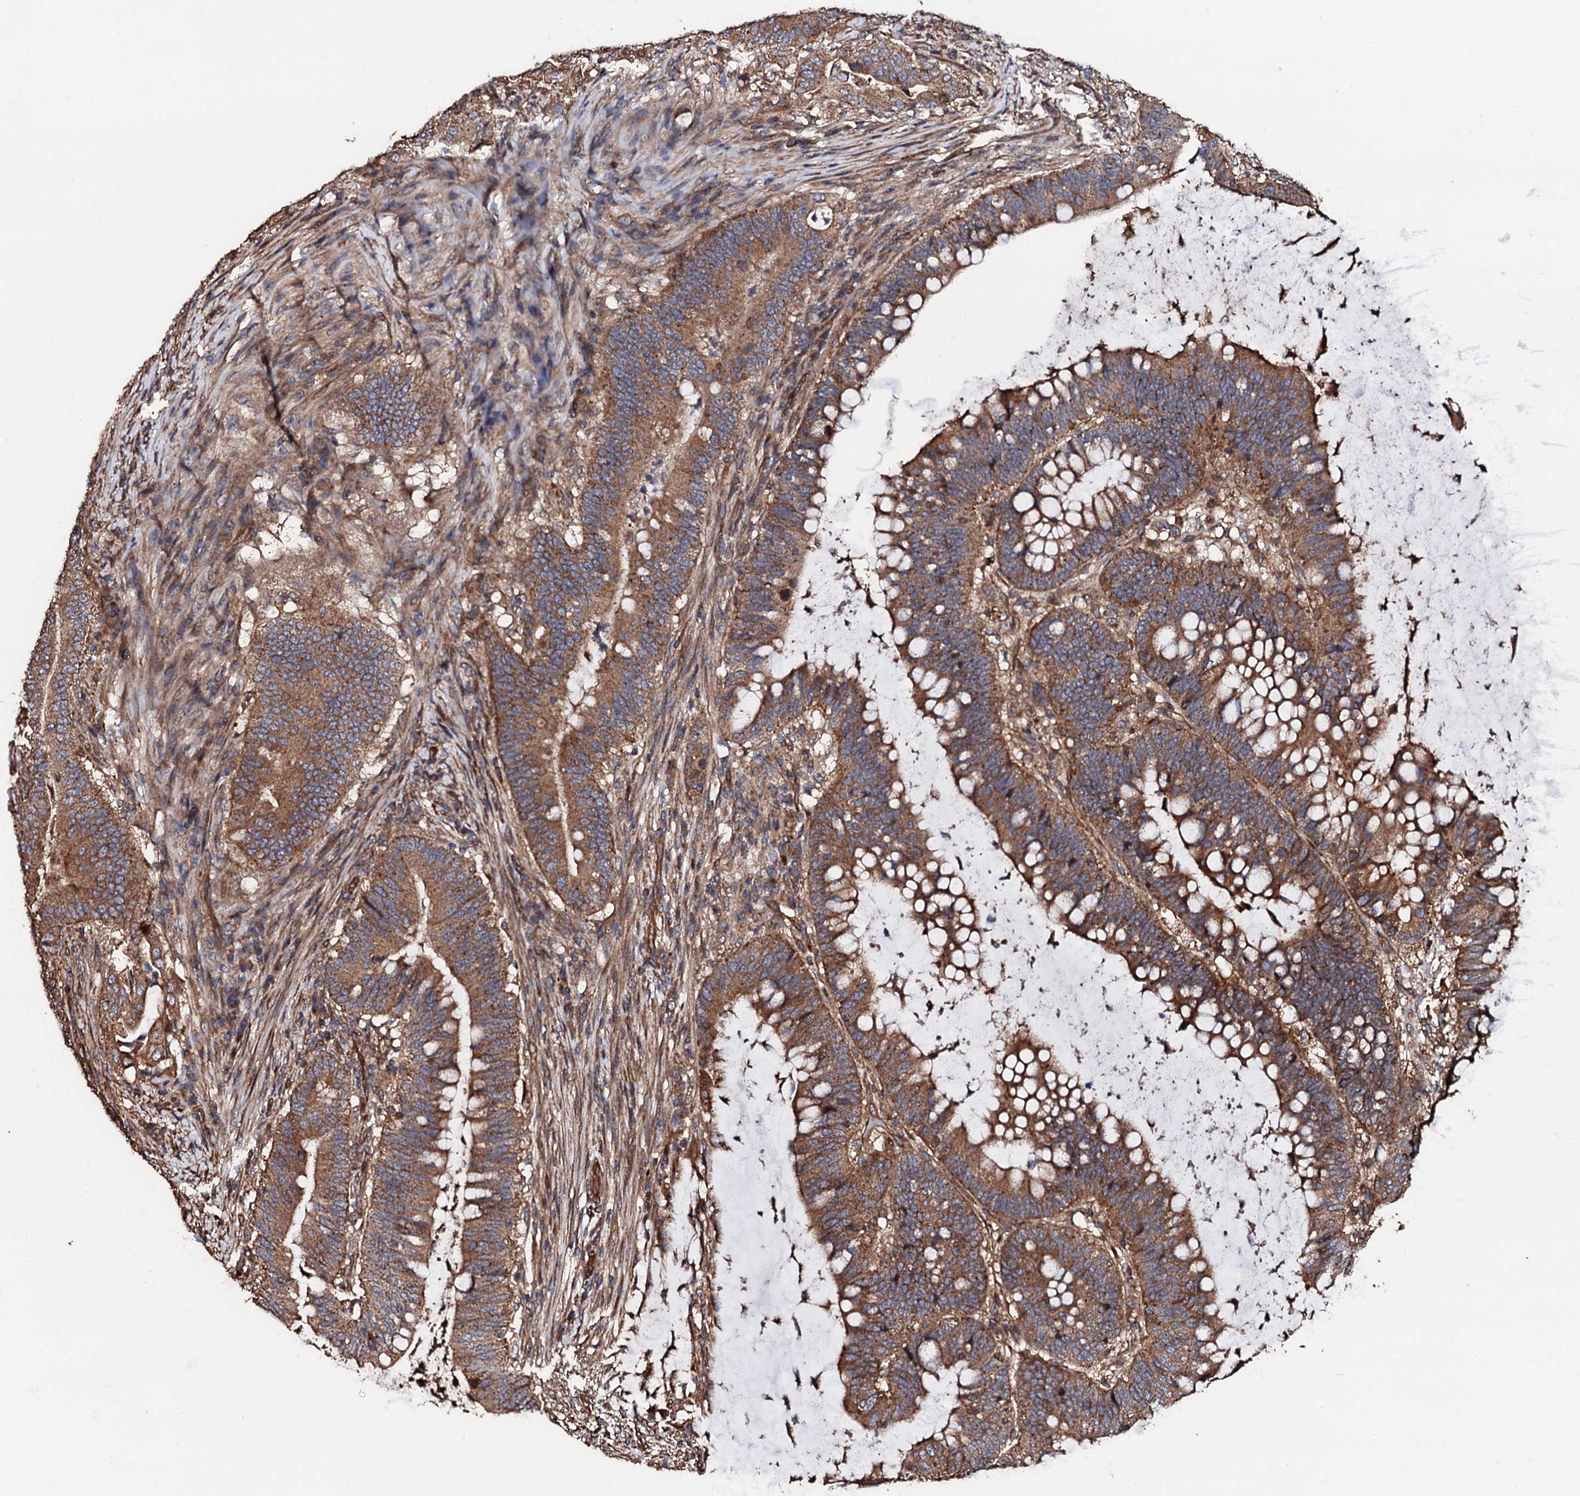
{"staining": {"intensity": "moderate", "quantity": ">75%", "location": "cytoplasmic/membranous"}, "tissue": "colorectal cancer", "cell_type": "Tumor cells", "image_type": "cancer", "snomed": [{"axis": "morphology", "description": "Adenocarcinoma, NOS"}, {"axis": "topography", "description": "Colon"}], "caption": "A micrograph of human colorectal adenocarcinoma stained for a protein displays moderate cytoplasmic/membranous brown staining in tumor cells.", "gene": "CKAP5", "patient": {"sex": "female", "age": 66}}